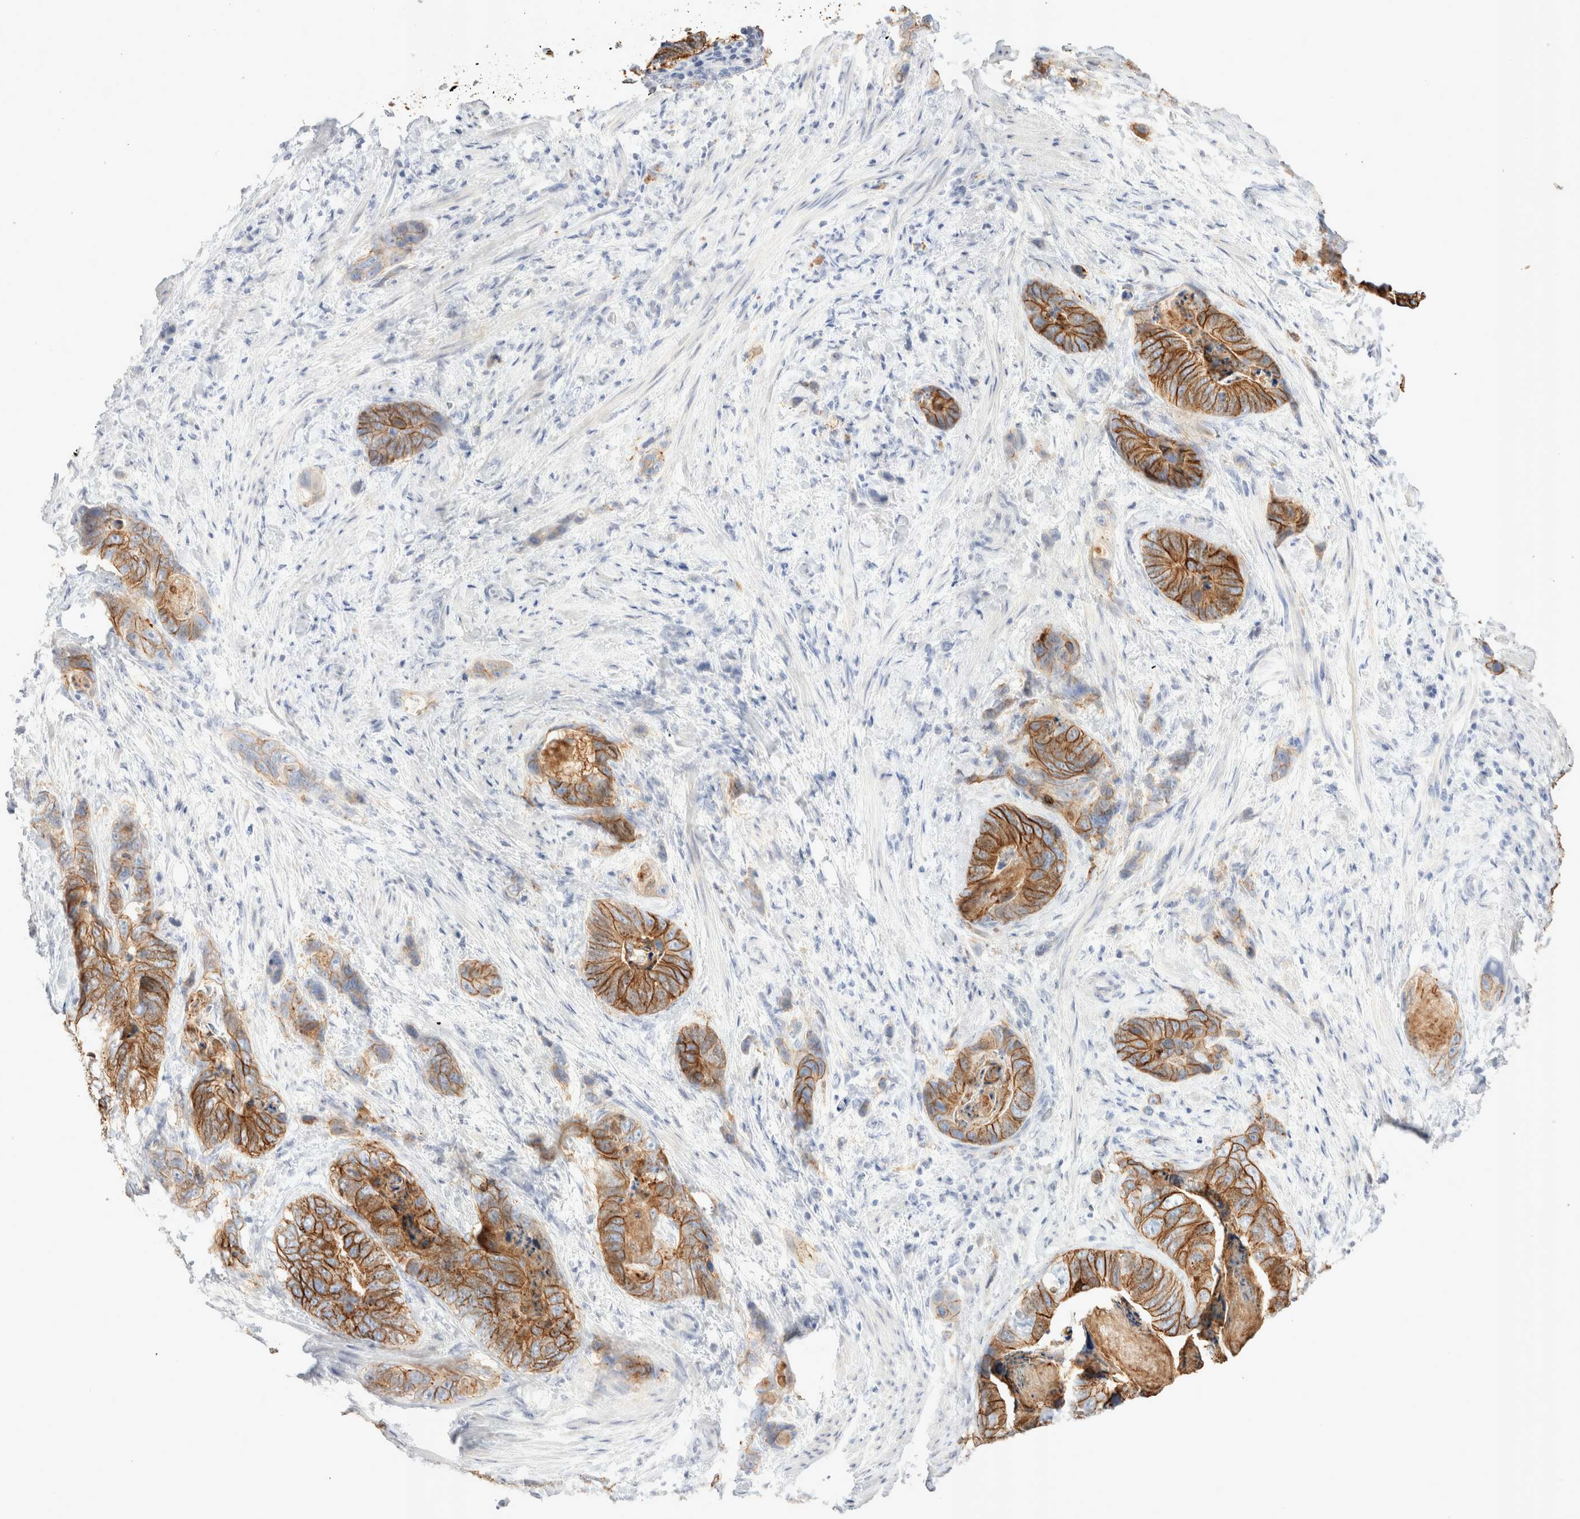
{"staining": {"intensity": "strong", "quantity": ">75%", "location": "cytoplasmic/membranous"}, "tissue": "stomach cancer", "cell_type": "Tumor cells", "image_type": "cancer", "snomed": [{"axis": "morphology", "description": "Normal tissue, NOS"}, {"axis": "morphology", "description": "Adenocarcinoma, NOS"}, {"axis": "topography", "description": "Stomach"}], "caption": "This is an image of IHC staining of stomach cancer, which shows strong staining in the cytoplasmic/membranous of tumor cells.", "gene": "EPCAM", "patient": {"sex": "female", "age": 89}}